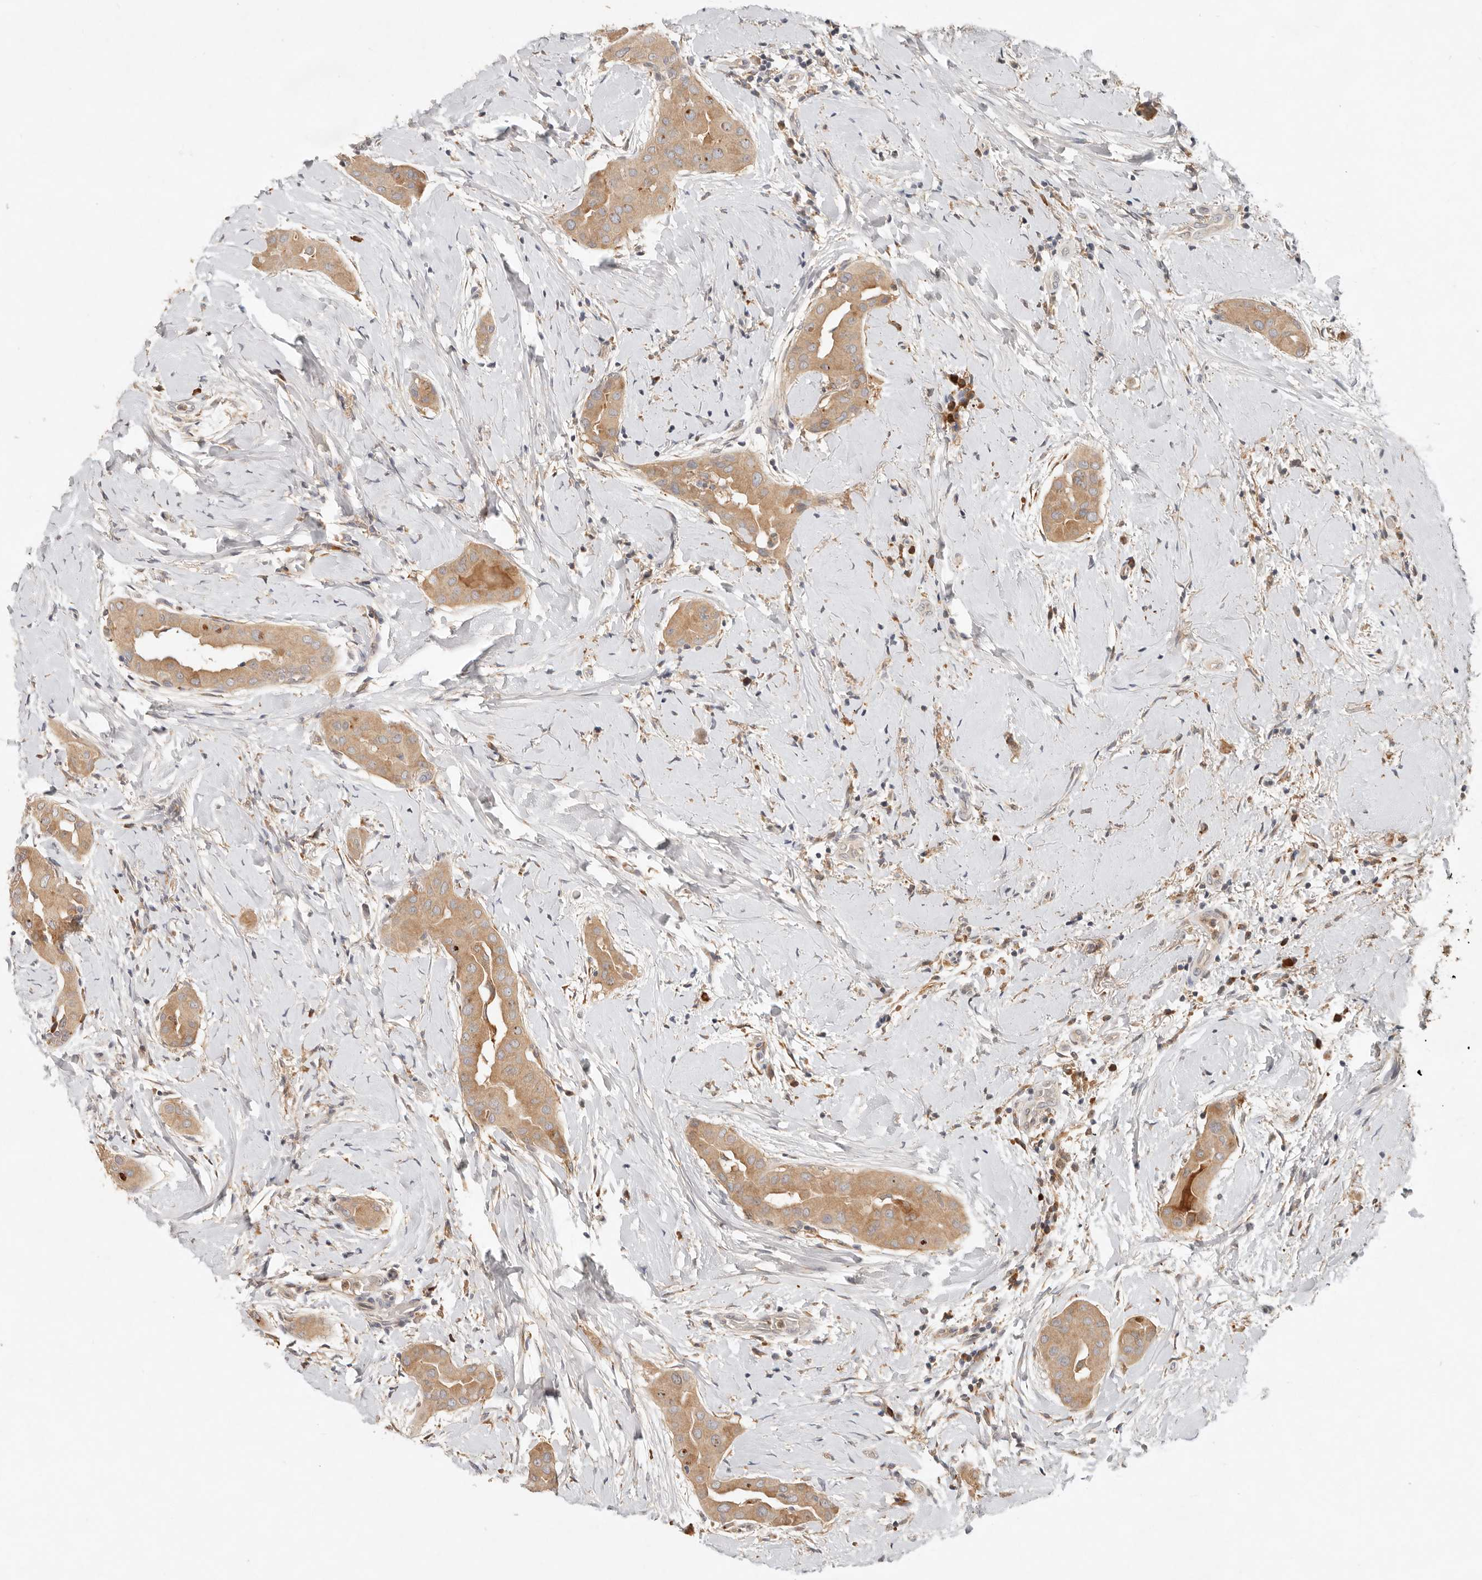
{"staining": {"intensity": "moderate", "quantity": ">75%", "location": "cytoplasmic/membranous"}, "tissue": "thyroid cancer", "cell_type": "Tumor cells", "image_type": "cancer", "snomed": [{"axis": "morphology", "description": "Papillary adenocarcinoma, NOS"}, {"axis": "topography", "description": "Thyroid gland"}], "caption": "Tumor cells demonstrate medium levels of moderate cytoplasmic/membranous positivity in approximately >75% of cells in papillary adenocarcinoma (thyroid).", "gene": "ARHGEF10L", "patient": {"sex": "male", "age": 33}}